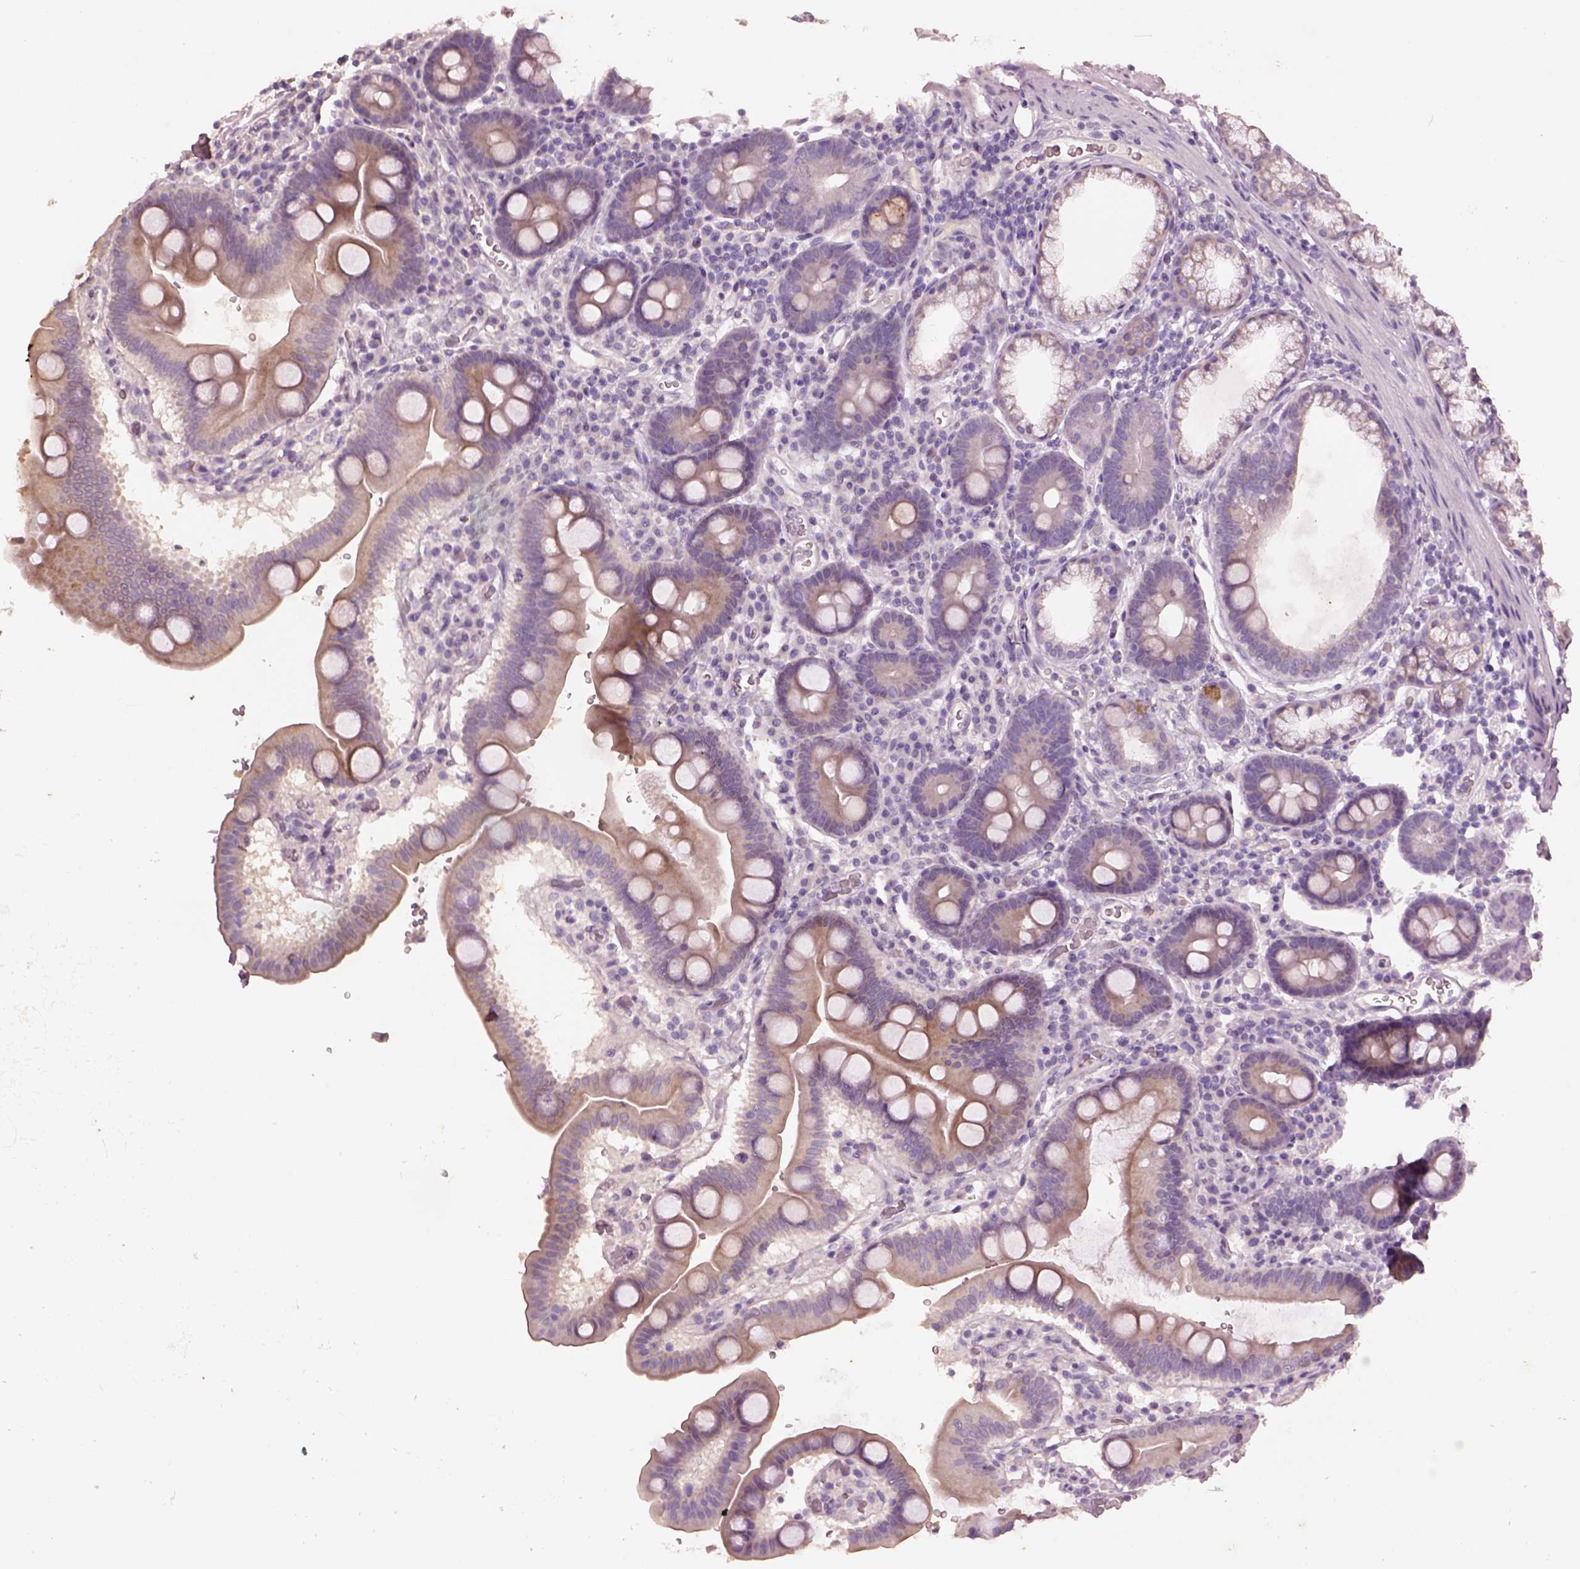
{"staining": {"intensity": "weak", "quantity": "<25%", "location": "cytoplasmic/membranous"}, "tissue": "duodenum", "cell_type": "Glandular cells", "image_type": "normal", "snomed": [{"axis": "morphology", "description": "Normal tissue, NOS"}, {"axis": "topography", "description": "Duodenum"}], "caption": "Duodenum stained for a protein using immunohistochemistry demonstrates no positivity glandular cells.", "gene": "KCNIP3", "patient": {"sex": "male", "age": 59}}